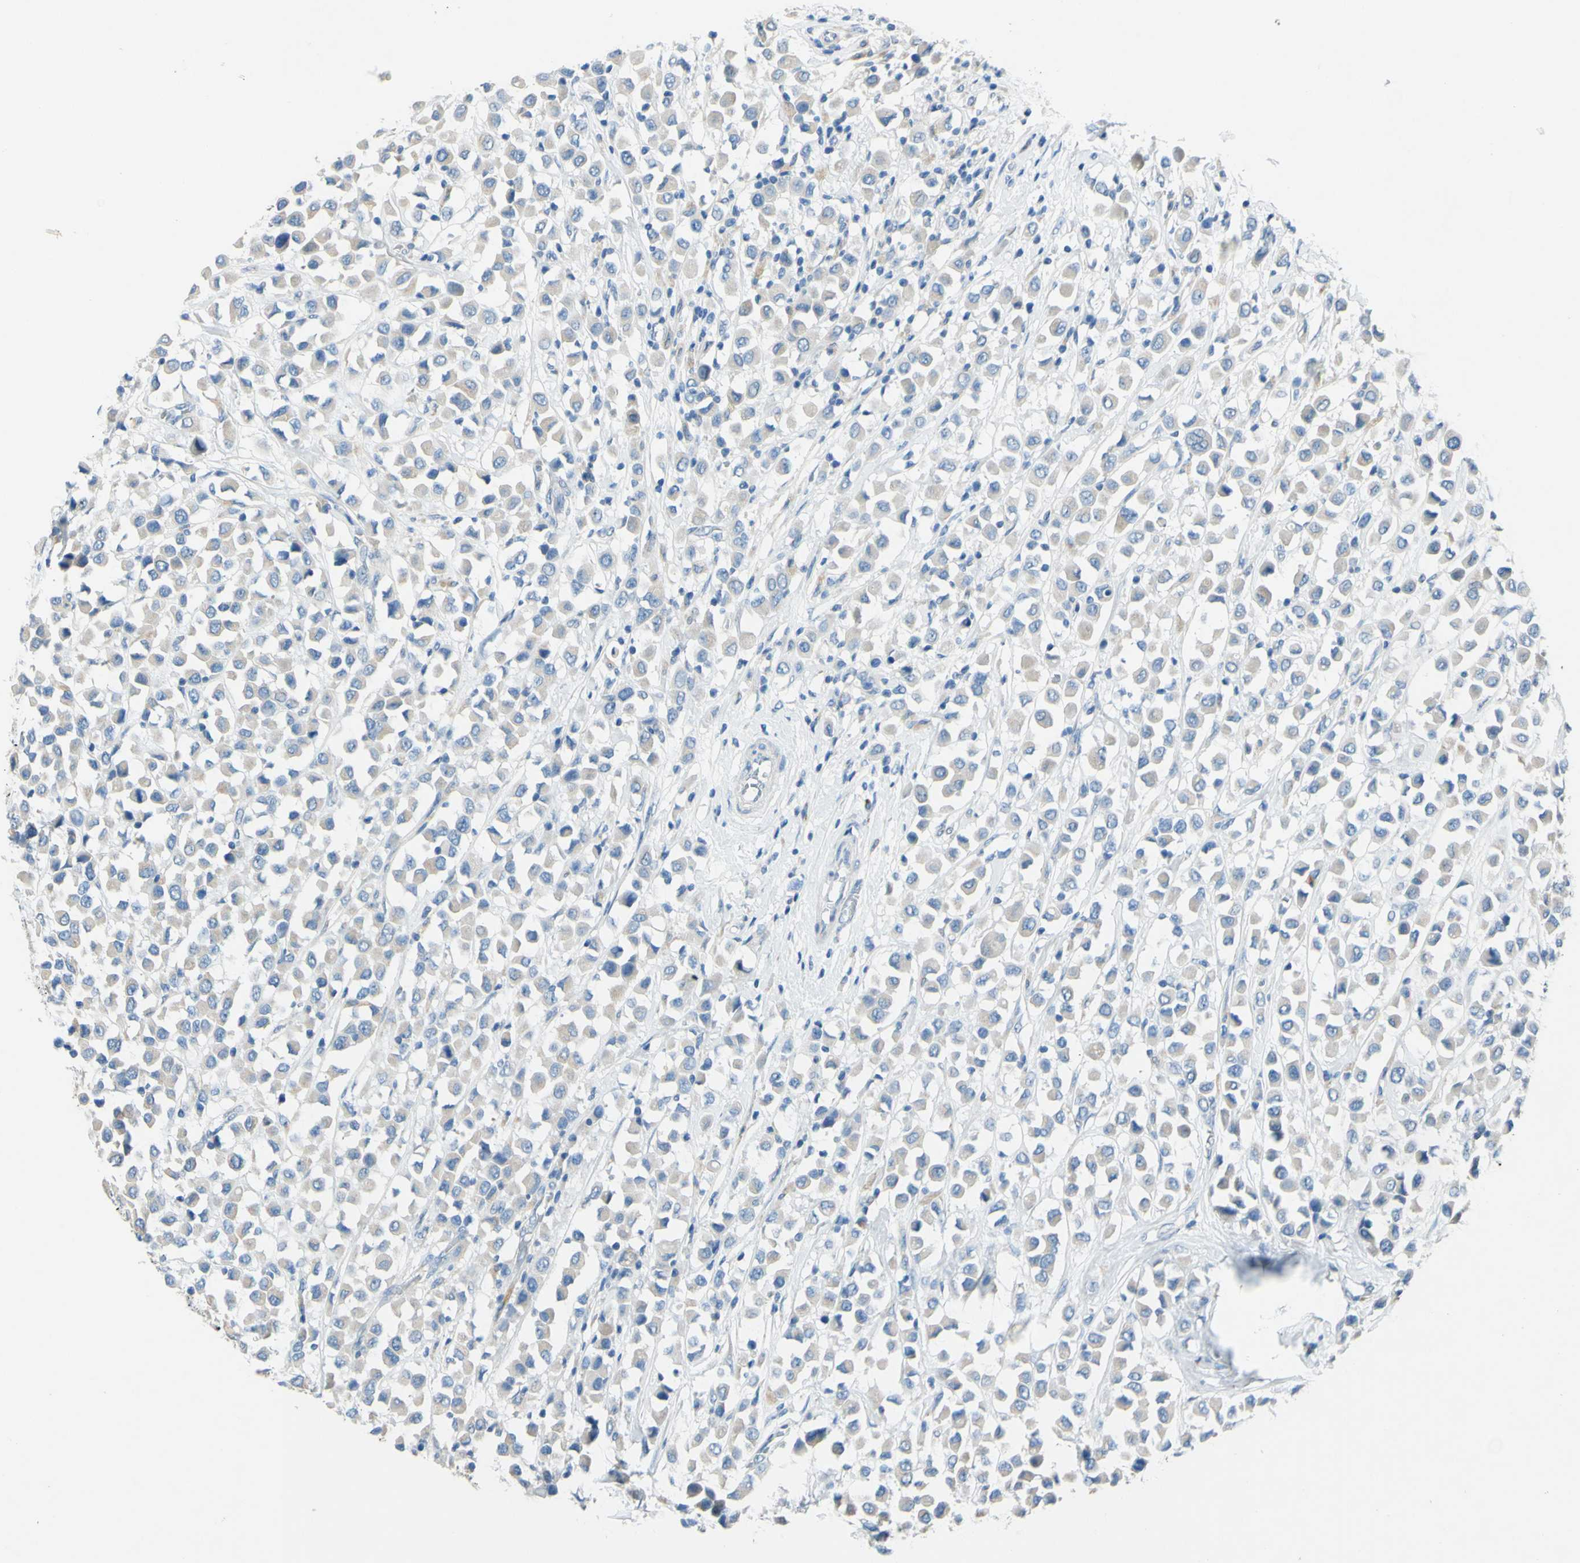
{"staining": {"intensity": "weak", "quantity": "<25%", "location": "cytoplasmic/membranous"}, "tissue": "breast cancer", "cell_type": "Tumor cells", "image_type": "cancer", "snomed": [{"axis": "morphology", "description": "Duct carcinoma"}, {"axis": "topography", "description": "Breast"}], "caption": "Breast cancer (intraductal carcinoma) stained for a protein using immunohistochemistry displays no expression tumor cells.", "gene": "CDH10", "patient": {"sex": "female", "age": 61}}